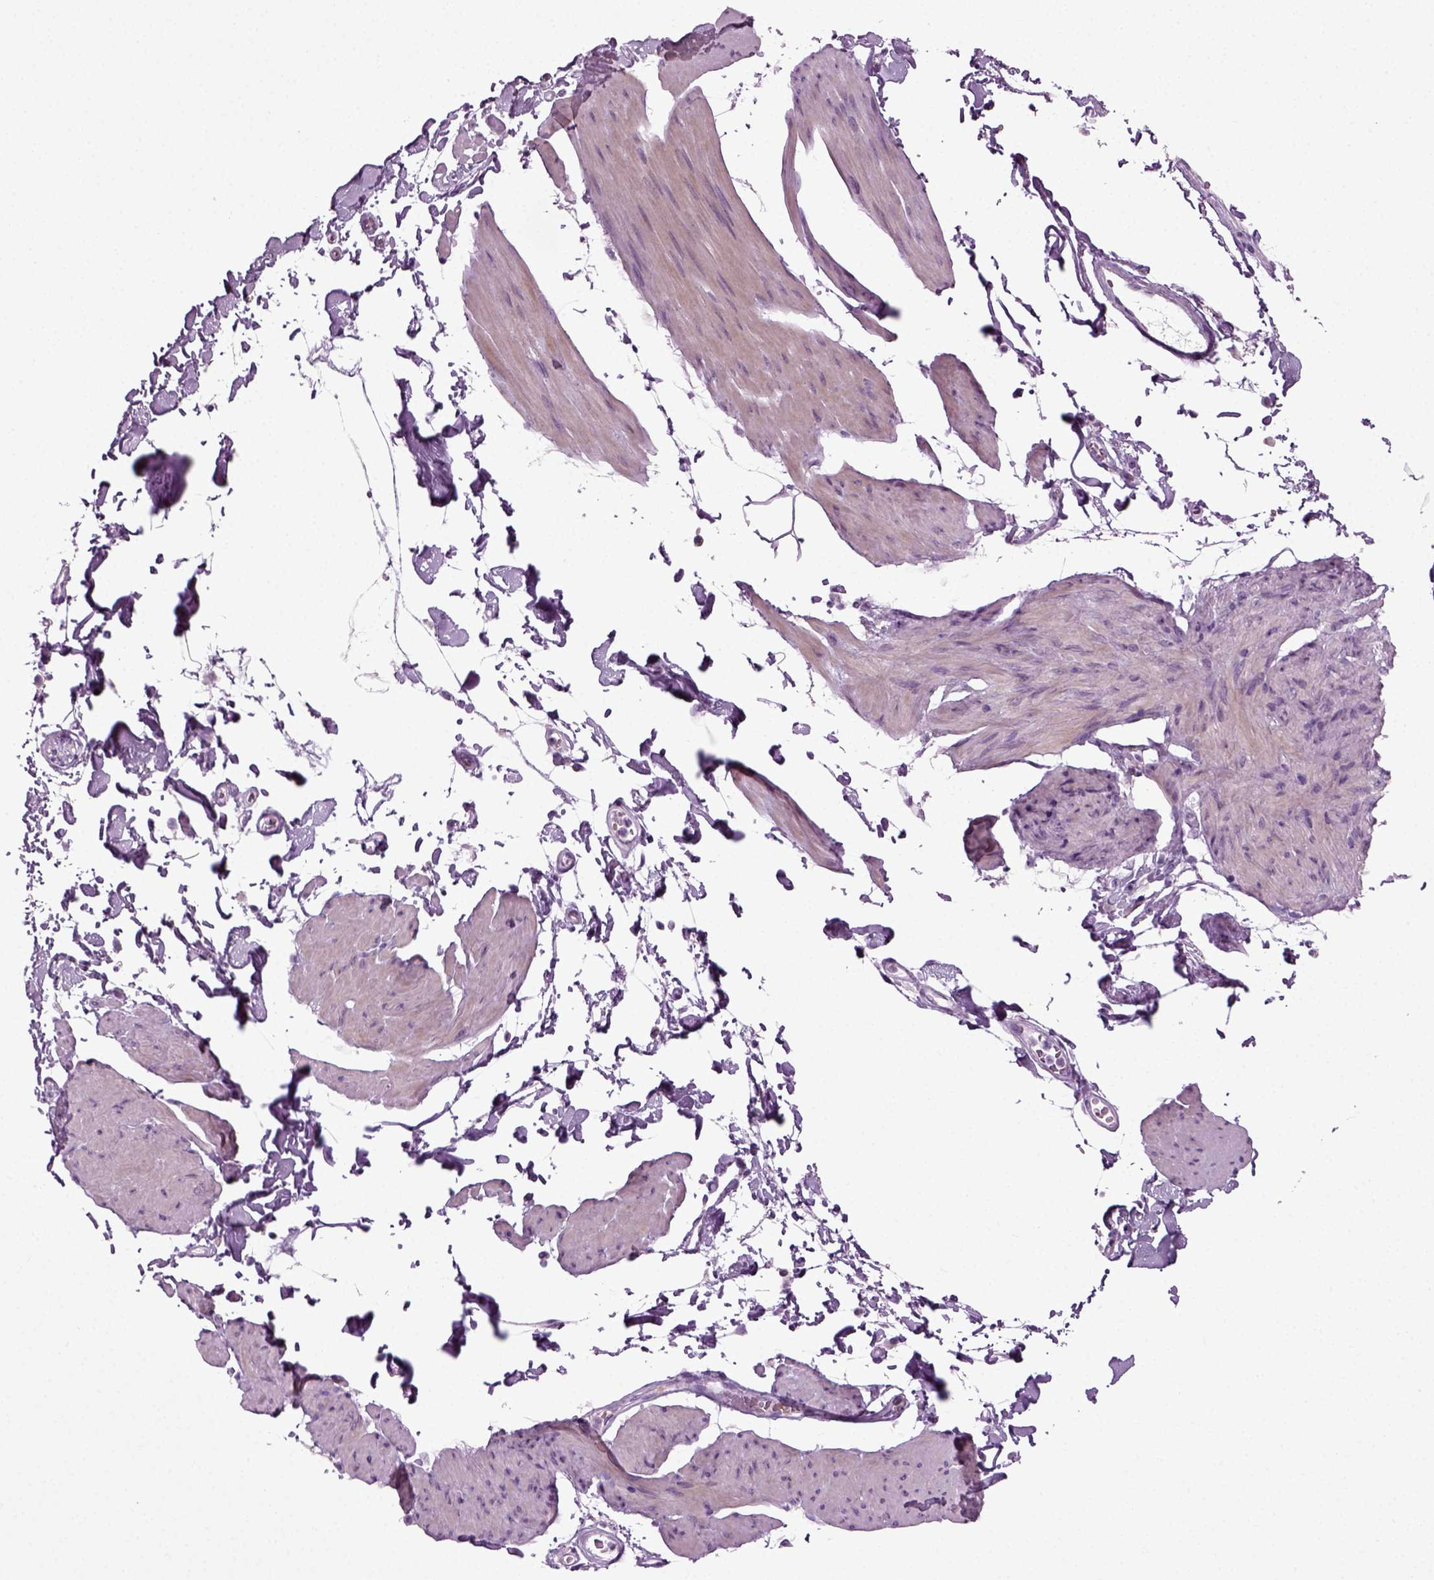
{"staining": {"intensity": "weak", "quantity": "25%-75%", "location": "cytoplasmic/membranous"}, "tissue": "smooth muscle", "cell_type": "Smooth muscle cells", "image_type": "normal", "snomed": [{"axis": "morphology", "description": "Normal tissue, NOS"}, {"axis": "topography", "description": "Adipose tissue"}, {"axis": "topography", "description": "Smooth muscle"}, {"axis": "topography", "description": "Peripheral nerve tissue"}], "caption": "A micrograph showing weak cytoplasmic/membranous expression in about 25%-75% of smooth muscle cells in normal smooth muscle, as visualized by brown immunohistochemical staining.", "gene": "ZC2HC1C", "patient": {"sex": "male", "age": 83}}